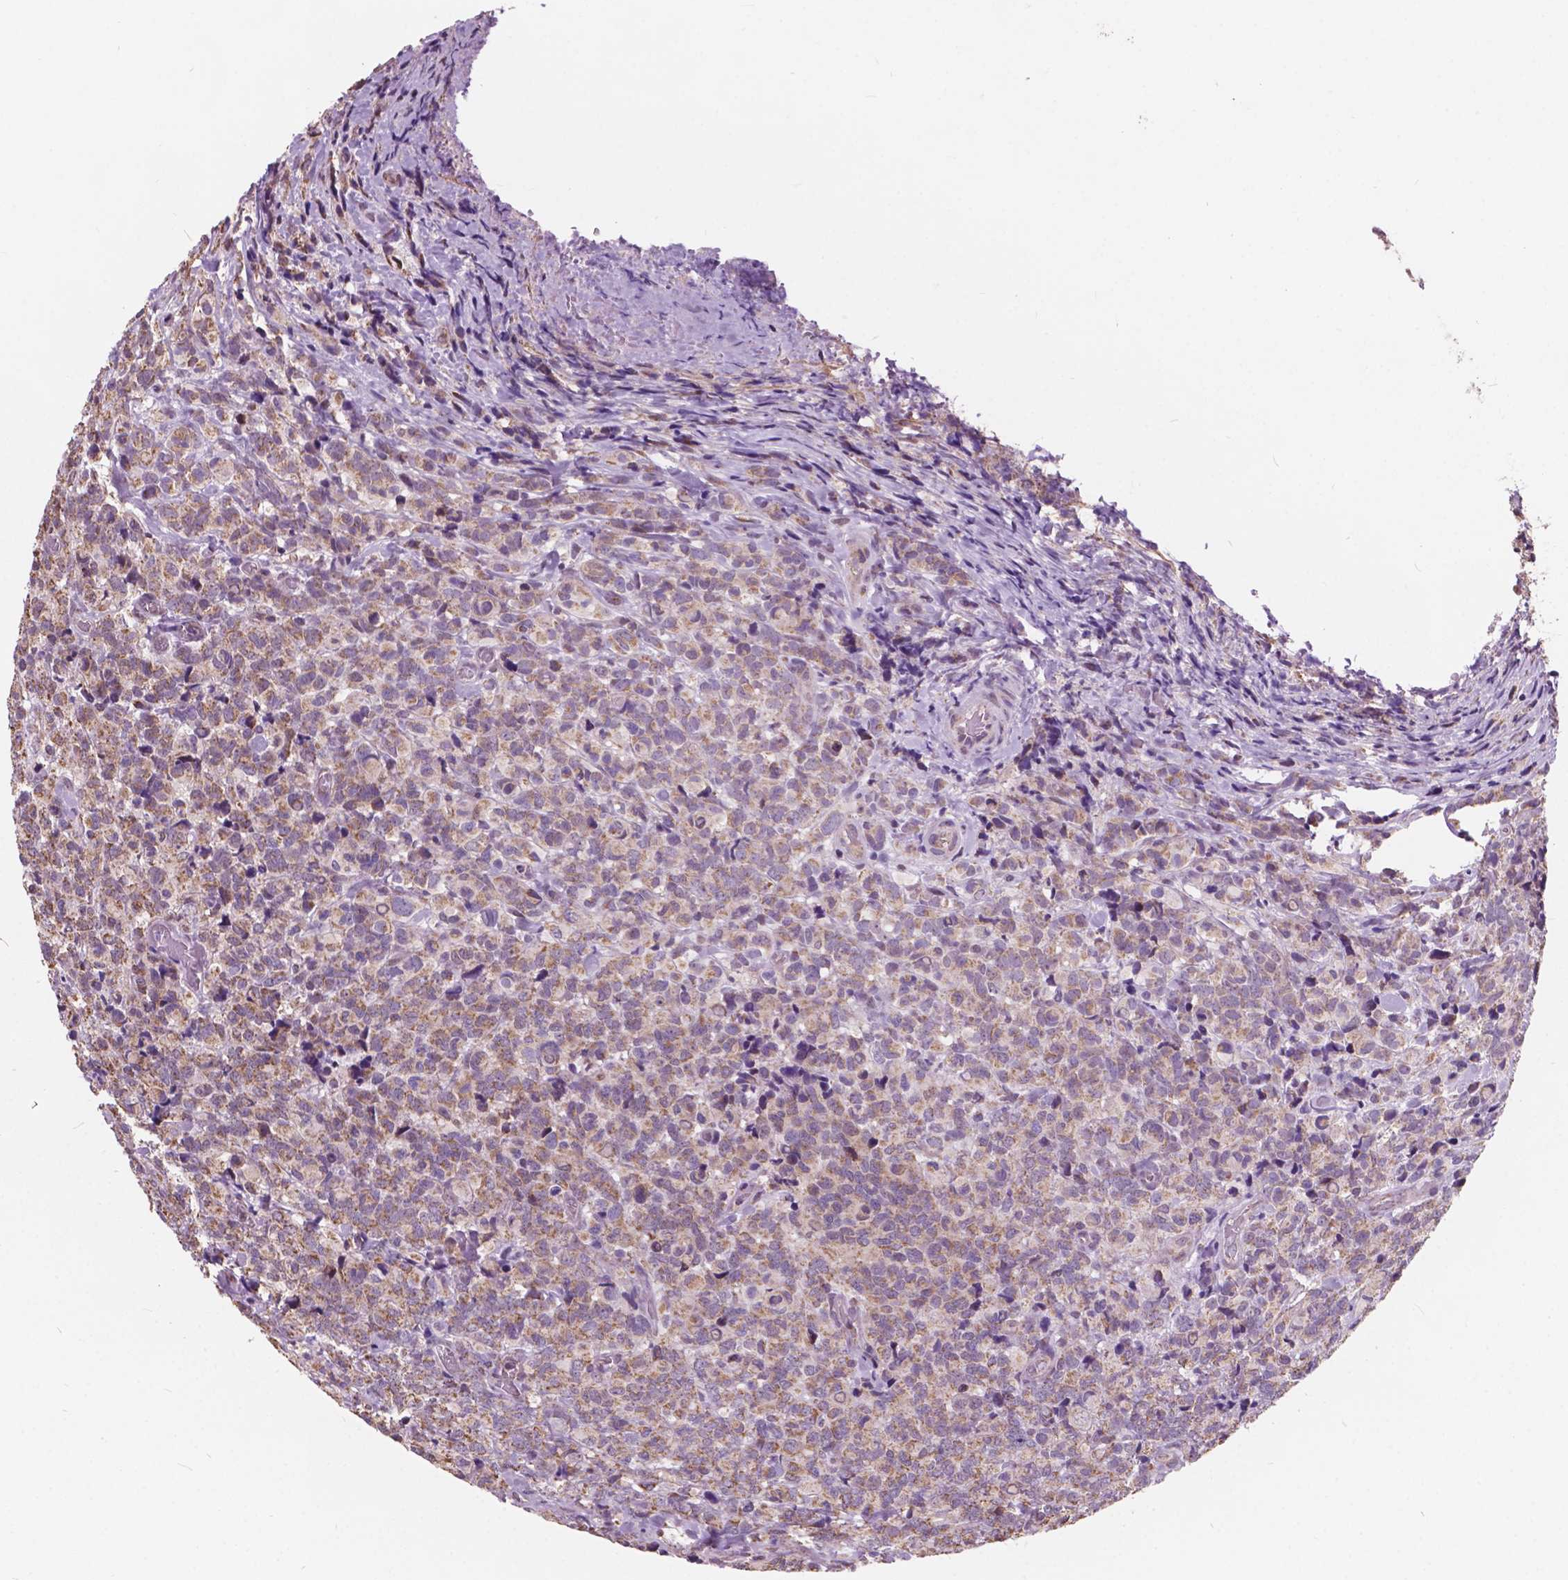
{"staining": {"intensity": "weak", "quantity": ">75%", "location": "cytoplasmic/membranous"}, "tissue": "glioma", "cell_type": "Tumor cells", "image_type": "cancer", "snomed": [{"axis": "morphology", "description": "Glioma, malignant, High grade"}, {"axis": "topography", "description": "Brain"}], "caption": "Protein analysis of glioma tissue displays weak cytoplasmic/membranous expression in approximately >75% of tumor cells. (brown staining indicates protein expression, while blue staining denotes nuclei).", "gene": "SCOC", "patient": {"sex": "male", "age": 39}}